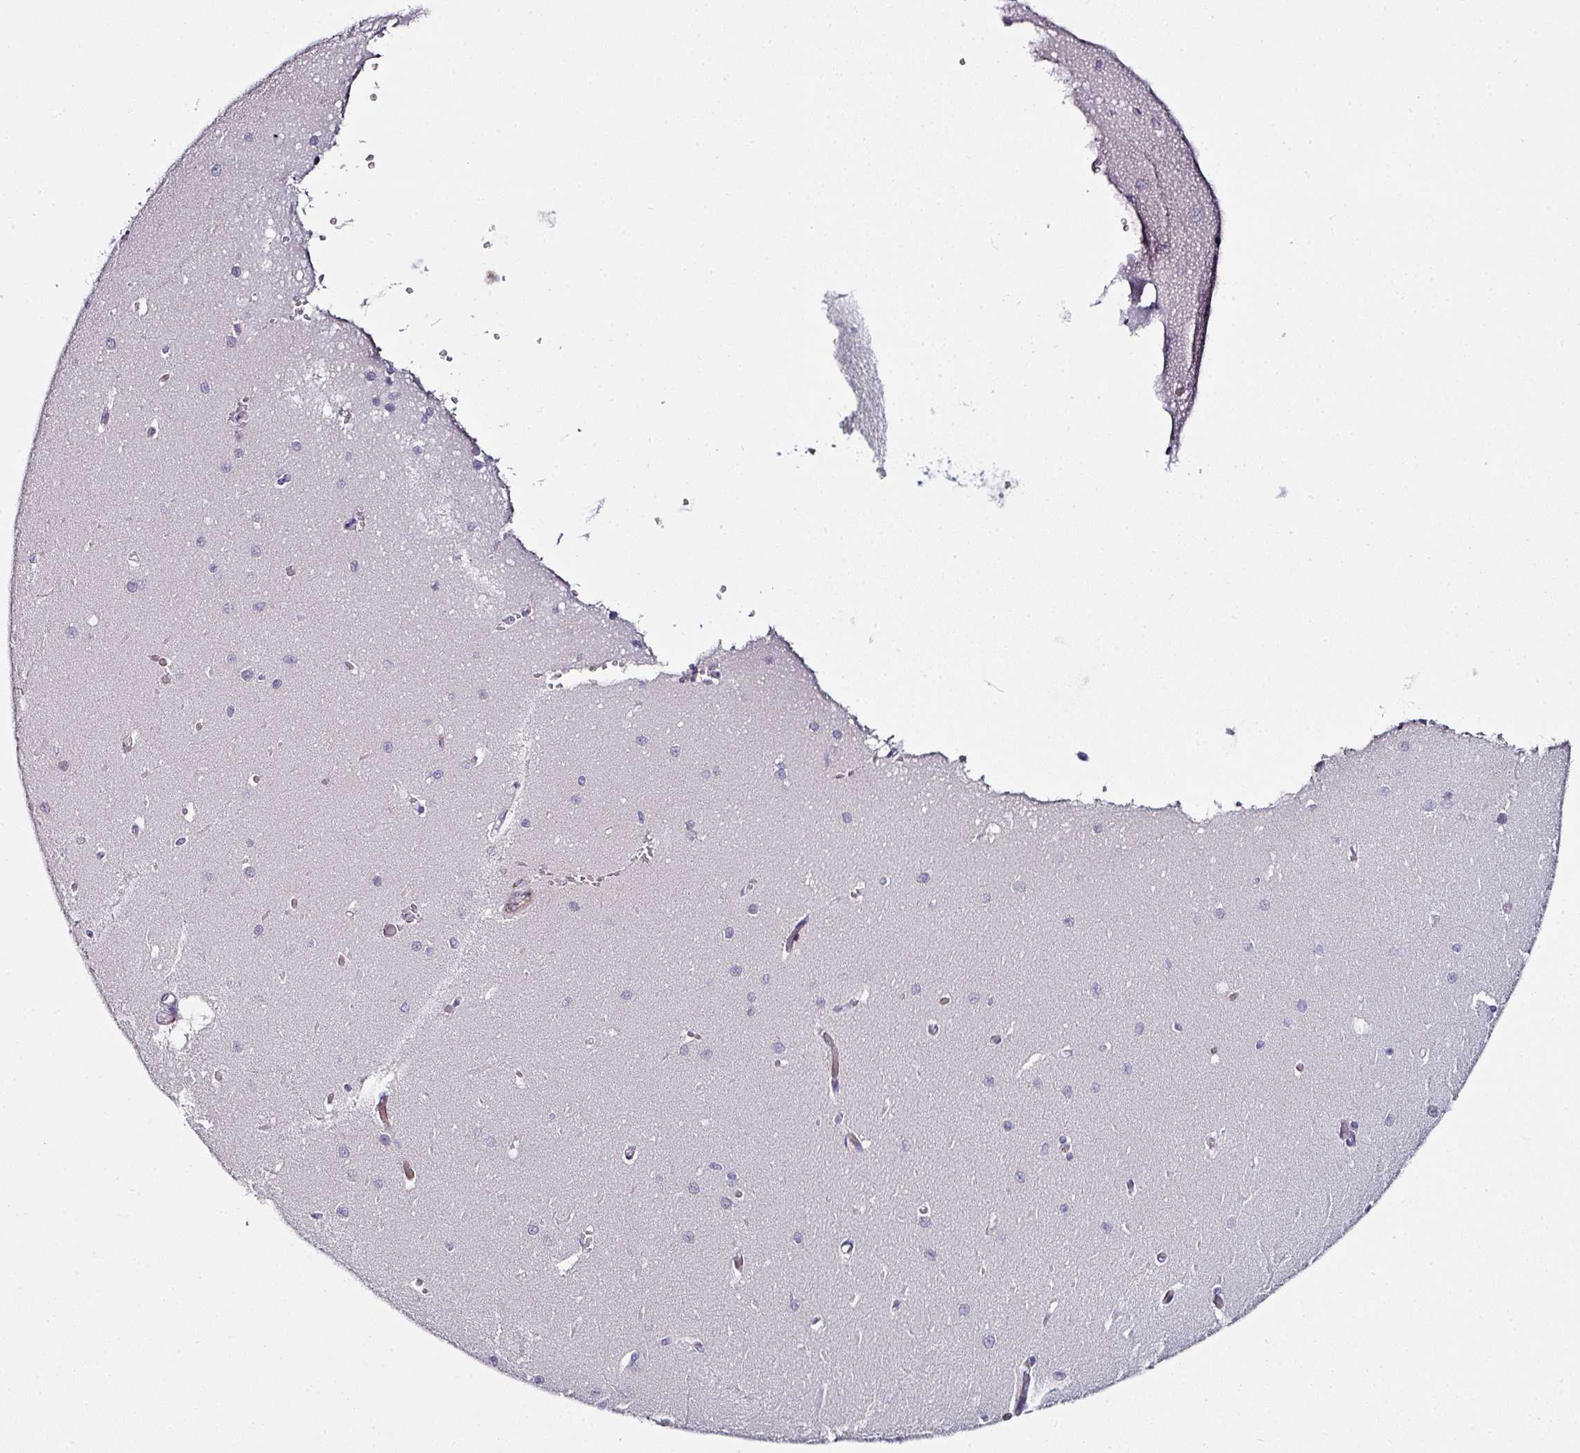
{"staining": {"intensity": "negative", "quantity": "none", "location": "none"}, "tissue": "cerebellum", "cell_type": "Cells in granular layer", "image_type": "normal", "snomed": [{"axis": "morphology", "description": "Normal tissue, NOS"}, {"axis": "topography", "description": "Cerebellum"}], "caption": "Cells in granular layer show no significant protein expression in benign cerebellum.", "gene": "TMPRSS9", "patient": {"sex": "male", "age": 37}}